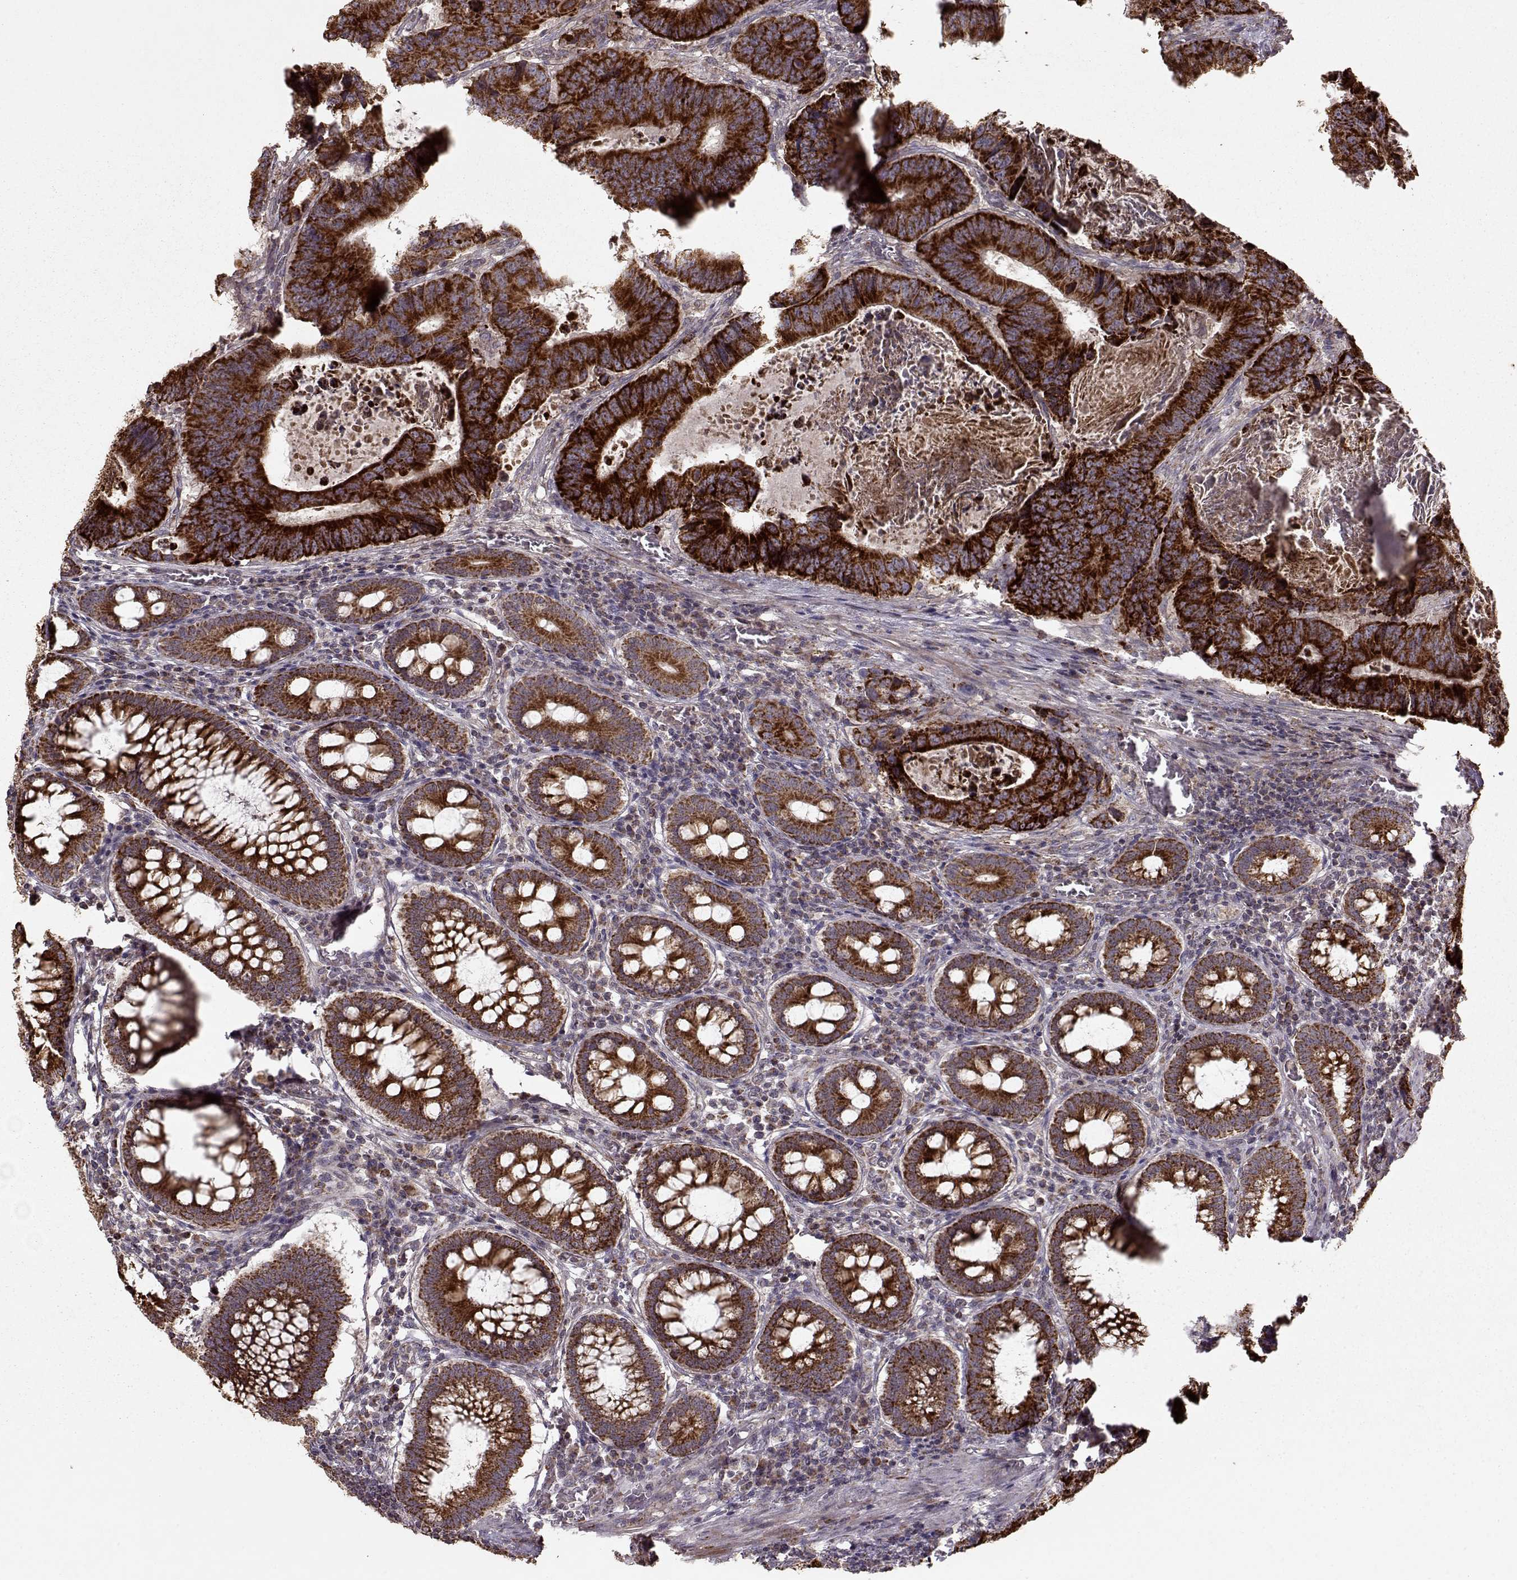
{"staining": {"intensity": "strong", "quantity": ">75%", "location": "cytoplasmic/membranous"}, "tissue": "colorectal cancer", "cell_type": "Tumor cells", "image_type": "cancer", "snomed": [{"axis": "morphology", "description": "Adenocarcinoma, NOS"}, {"axis": "topography", "description": "Colon"}], "caption": "Human colorectal cancer stained for a protein (brown) displays strong cytoplasmic/membranous positive positivity in approximately >75% of tumor cells.", "gene": "CMTM3", "patient": {"sex": "female", "age": 82}}